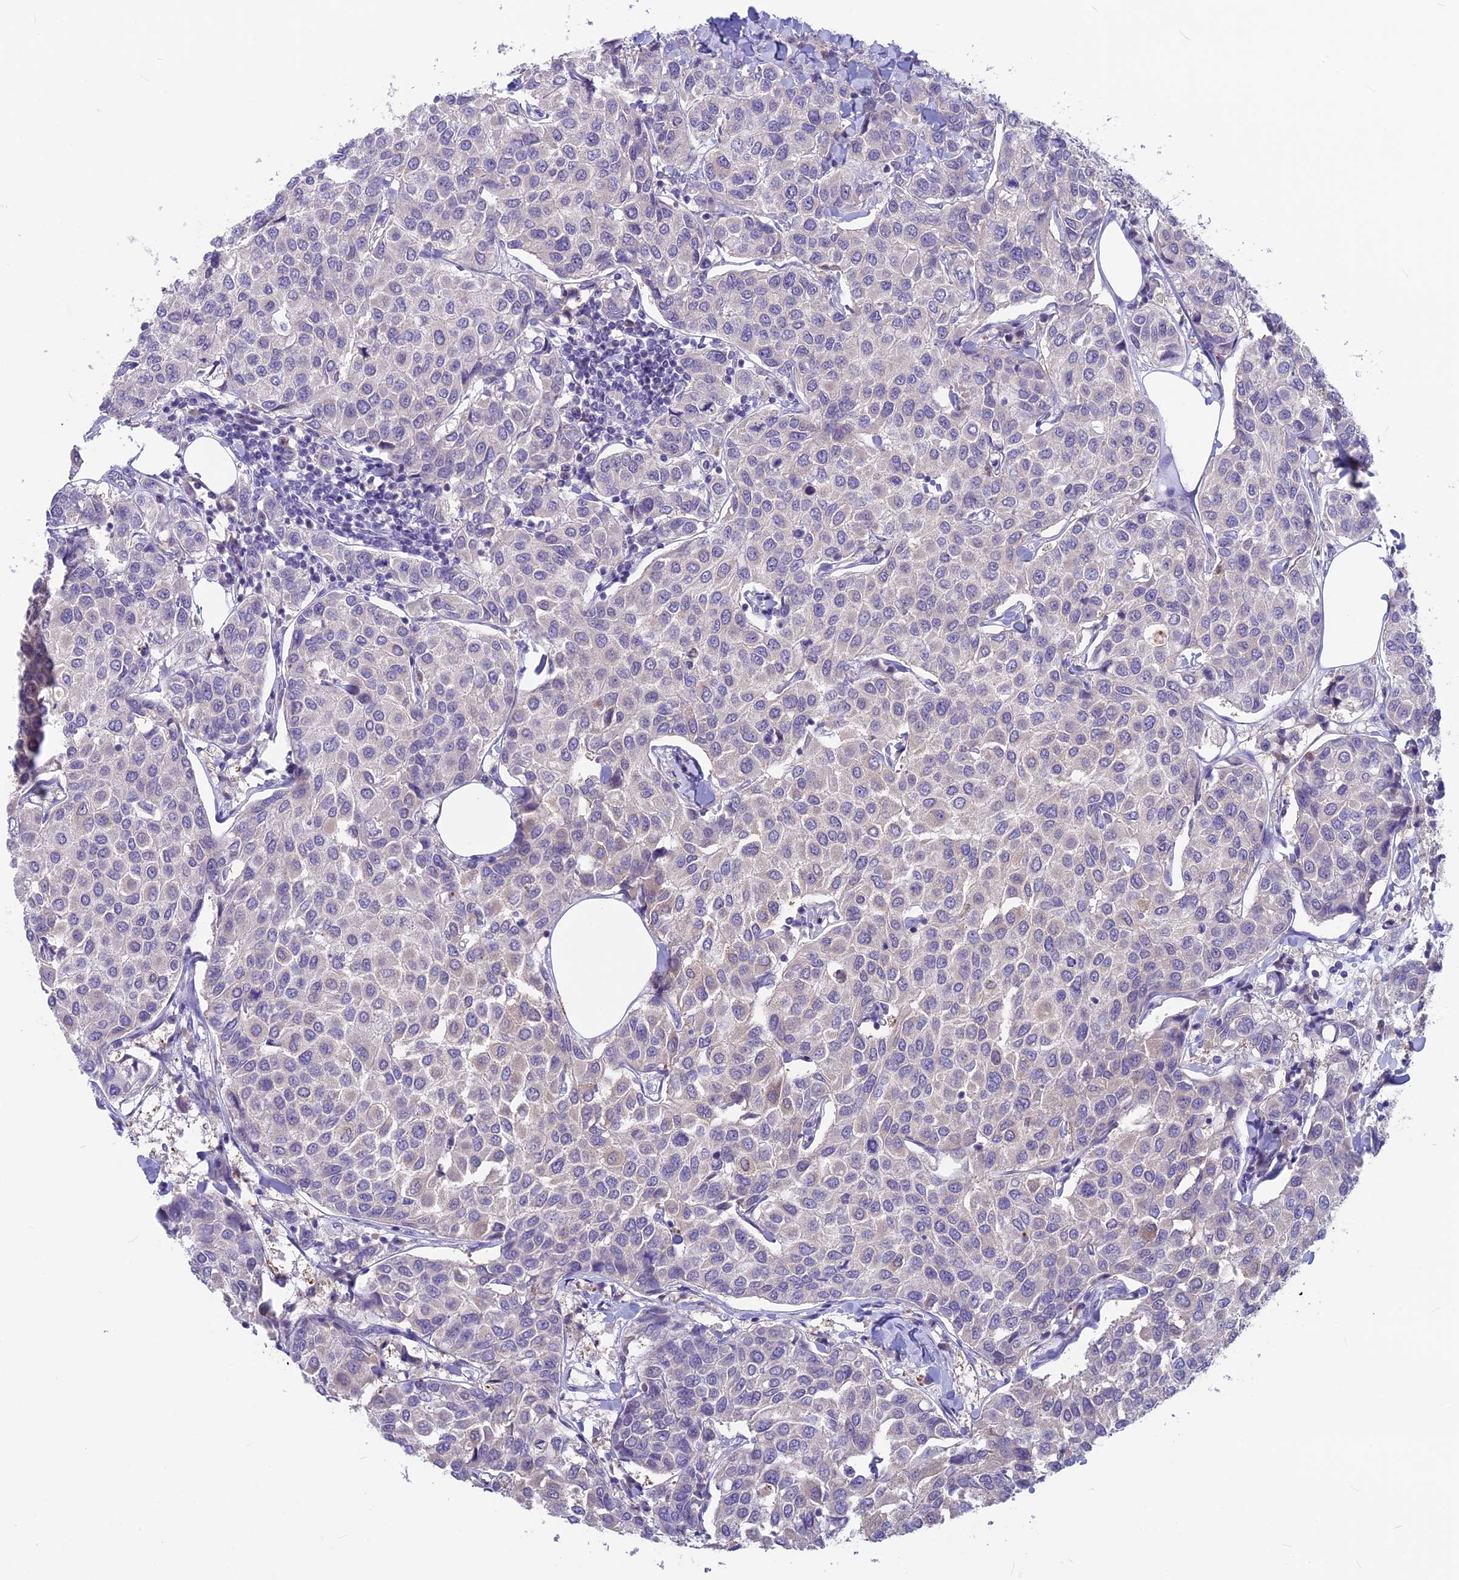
{"staining": {"intensity": "negative", "quantity": "none", "location": "none"}, "tissue": "breast cancer", "cell_type": "Tumor cells", "image_type": "cancer", "snomed": [{"axis": "morphology", "description": "Duct carcinoma"}, {"axis": "topography", "description": "Breast"}], "caption": "Tumor cells show no significant protein expression in breast cancer.", "gene": "SNTN", "patient": {"sex": "female", "age": 55}}